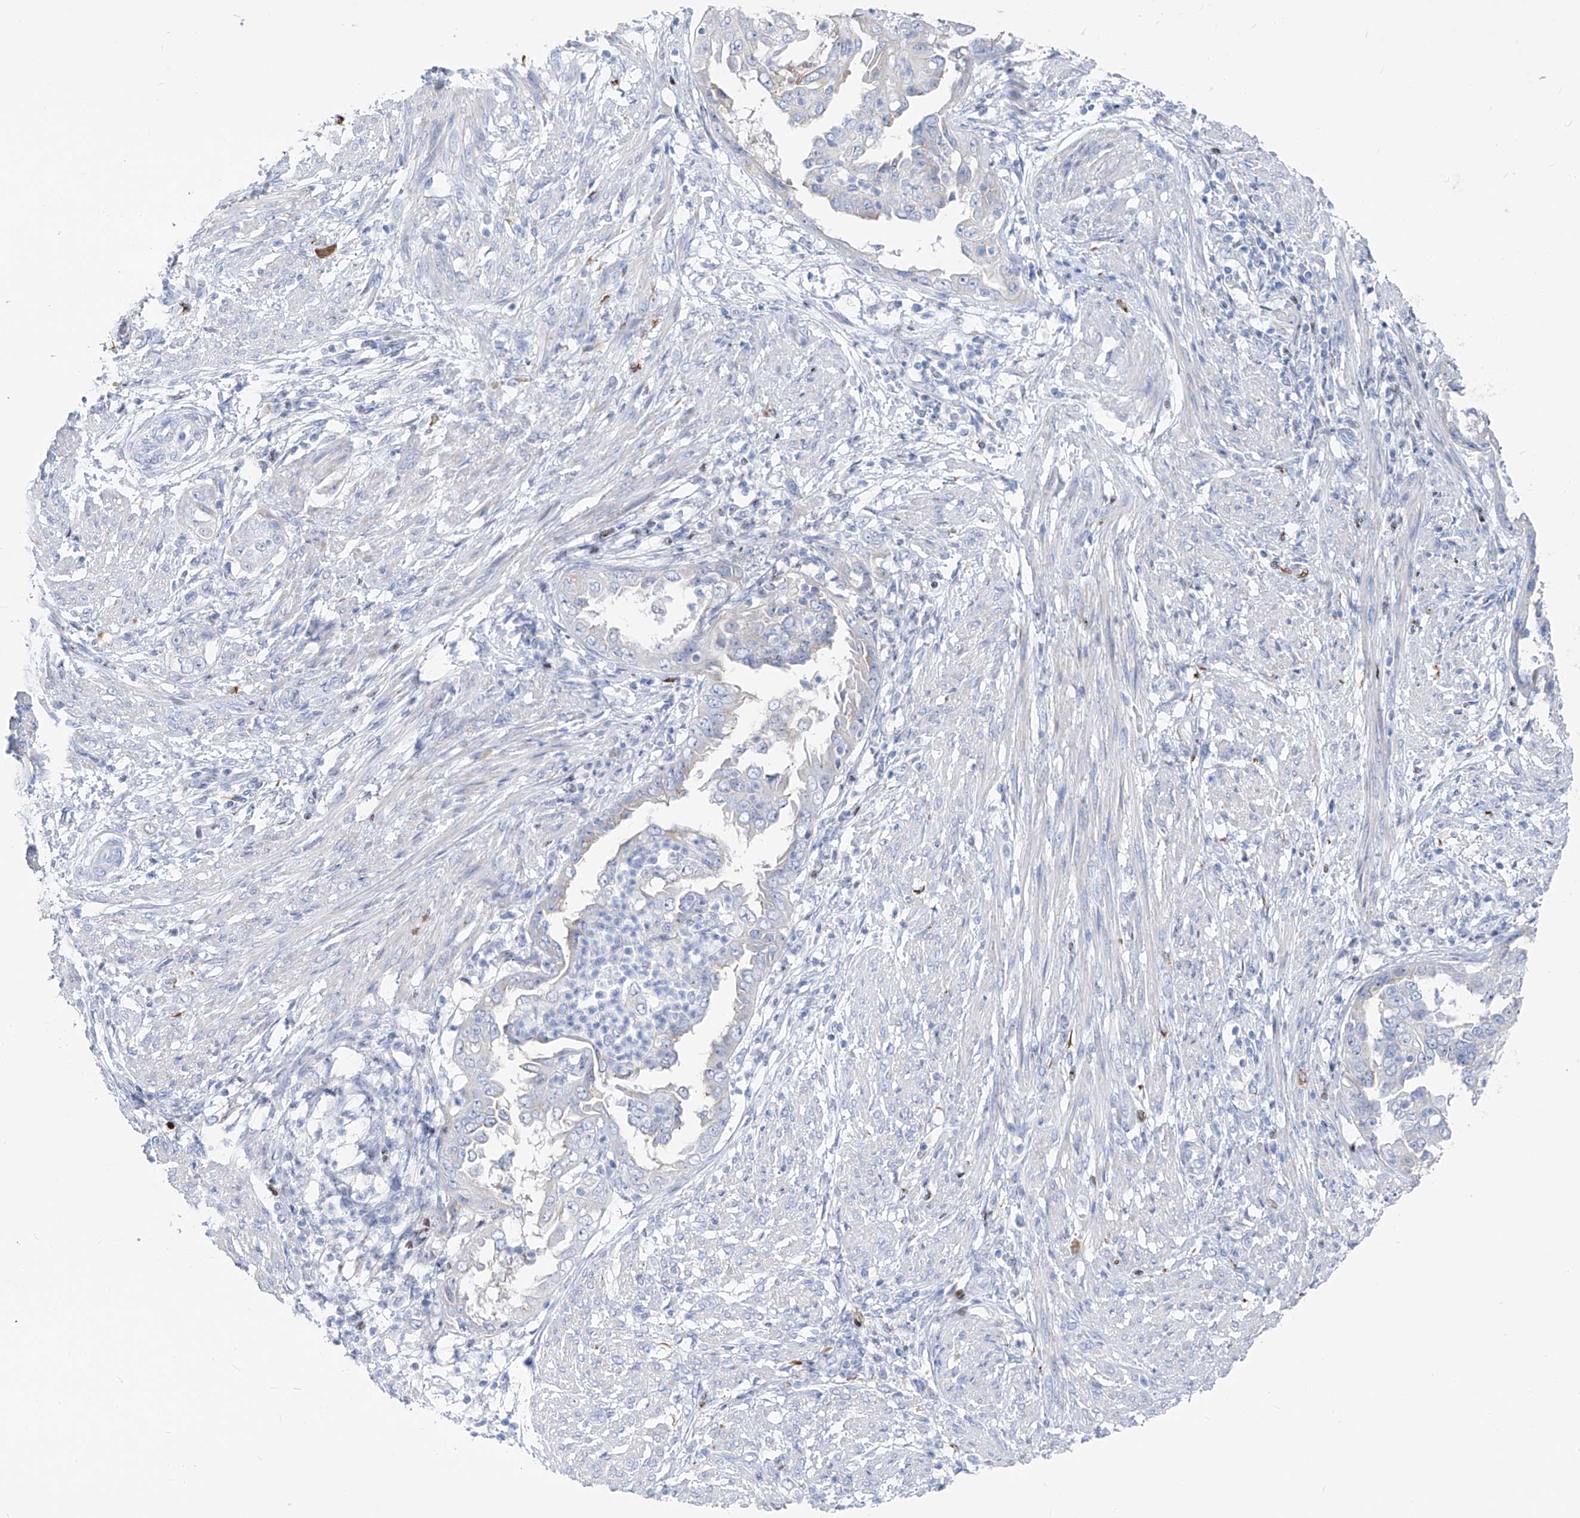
{"staining": {"intensity": "negative", "quantity": "none", "location": "none"}, "tissue": "endometrial cancer", "cell_type": "Tumor cells", "image_type": "cancer", "snomed": [{"axis": "morphology", "description": "Adenocarcinoma, NOS"}, {"axis": "topography", "description": "Endometrium"}], "caption": "This histopathology image is of endometrial adenocarcinoma stained with immunohistochemistry (IHC) to label a protein in brown with the nuclei are counter-stained blue. There is no staining in tumor cells.", "gene": "FRS3", "patient": {"sex": "female", "age": 85}}